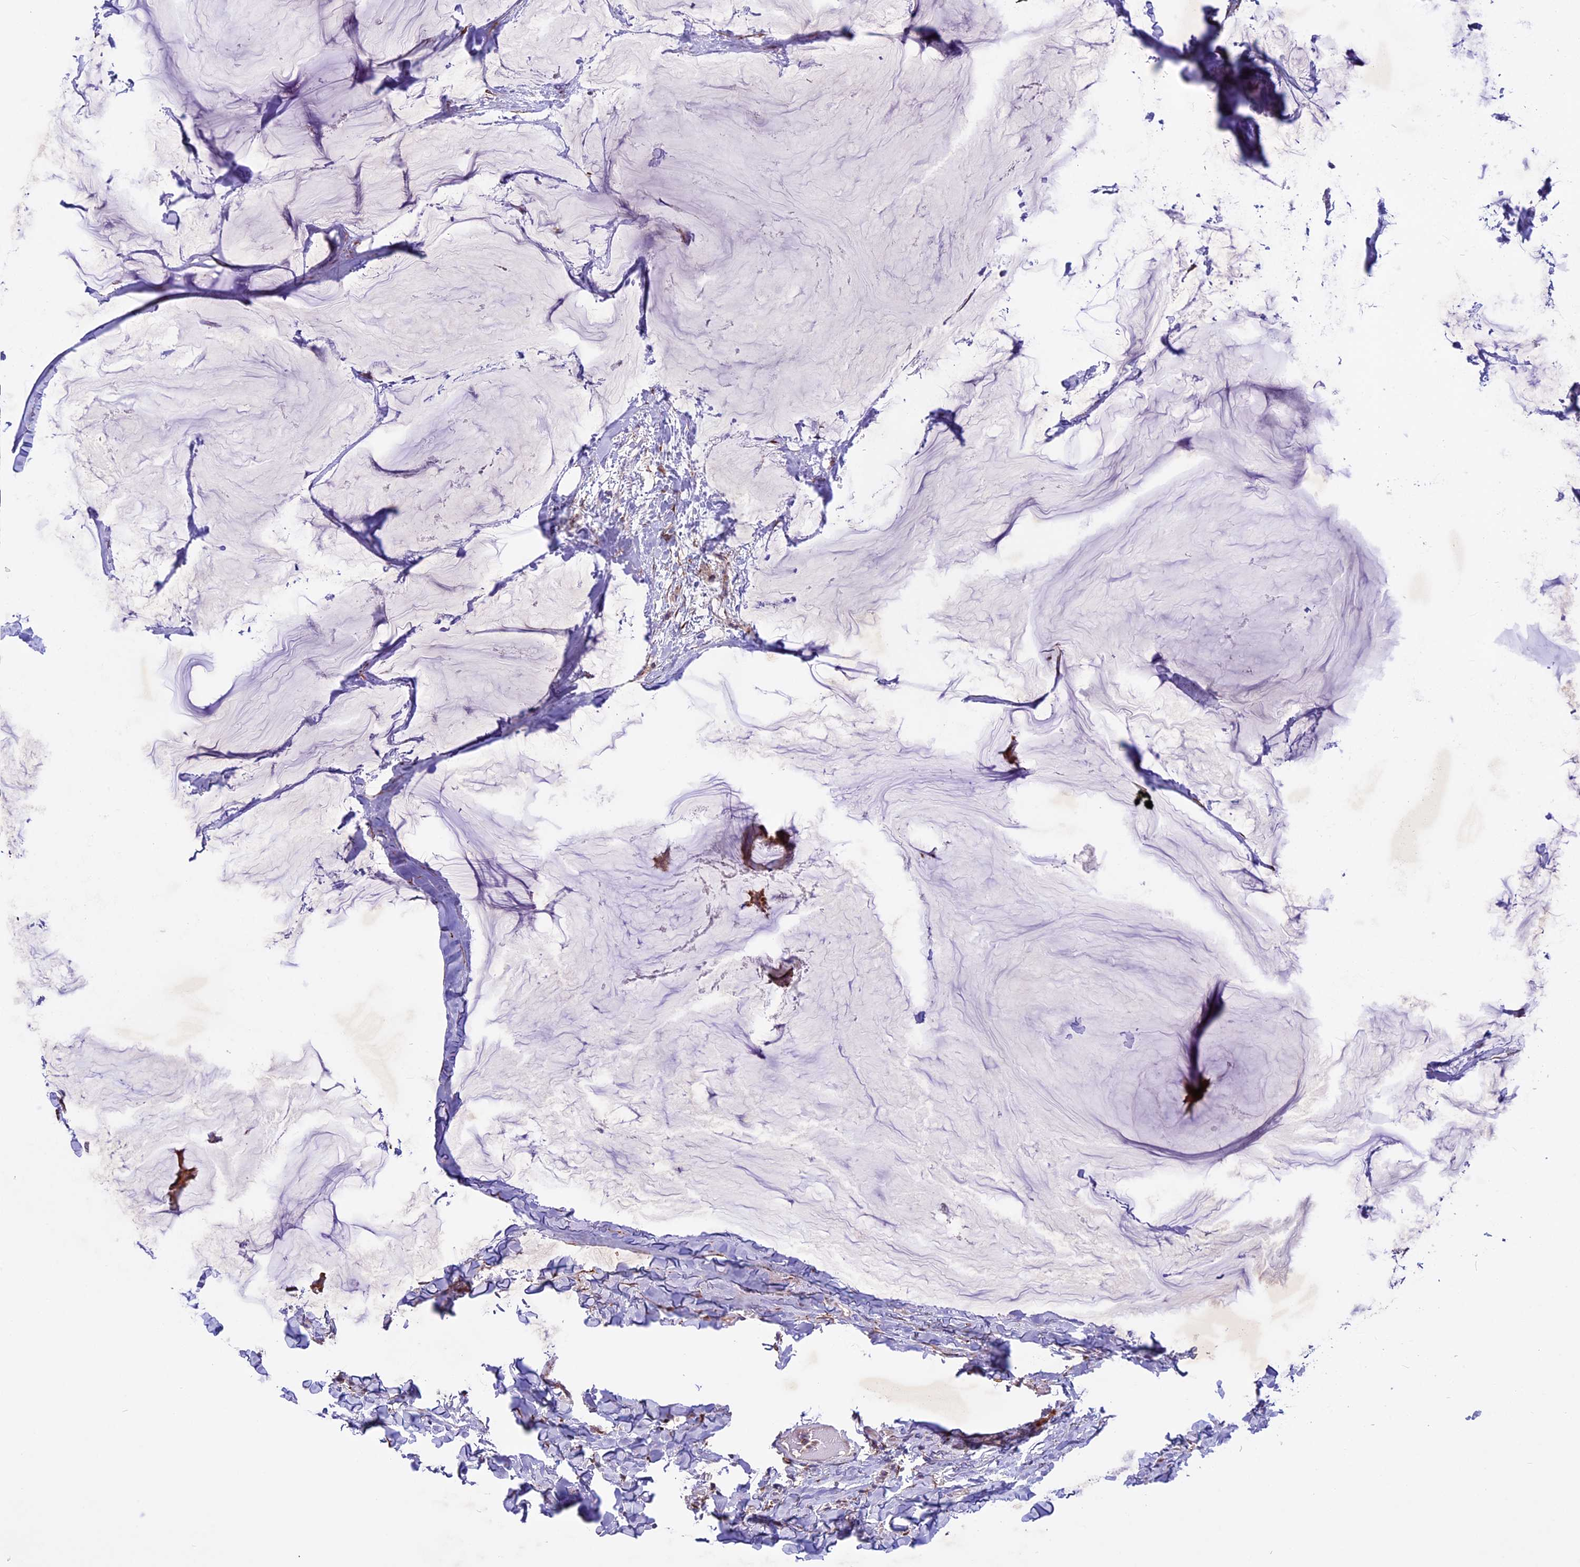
{"staining": {"intensity": "moderate", "quantity": ">75%", "location": "cytoplasmic/membranous"}, "tissue": "breast cancer", "cell_type": "Tumor cells", "image_type": "cancer", "snomed": [{"axis": "morphology", "description": "Duct carcinoma"}, {"axis": "topography", "description": "Breast"}], "caption": "Immunohistochemical staining of breast cancer reveals moderate cytoplasmic/membranous protein positivity in approximately >75% of tumor cells.", "gene": "MIEF2", "patient": {"sex": "female", "age": 93}}